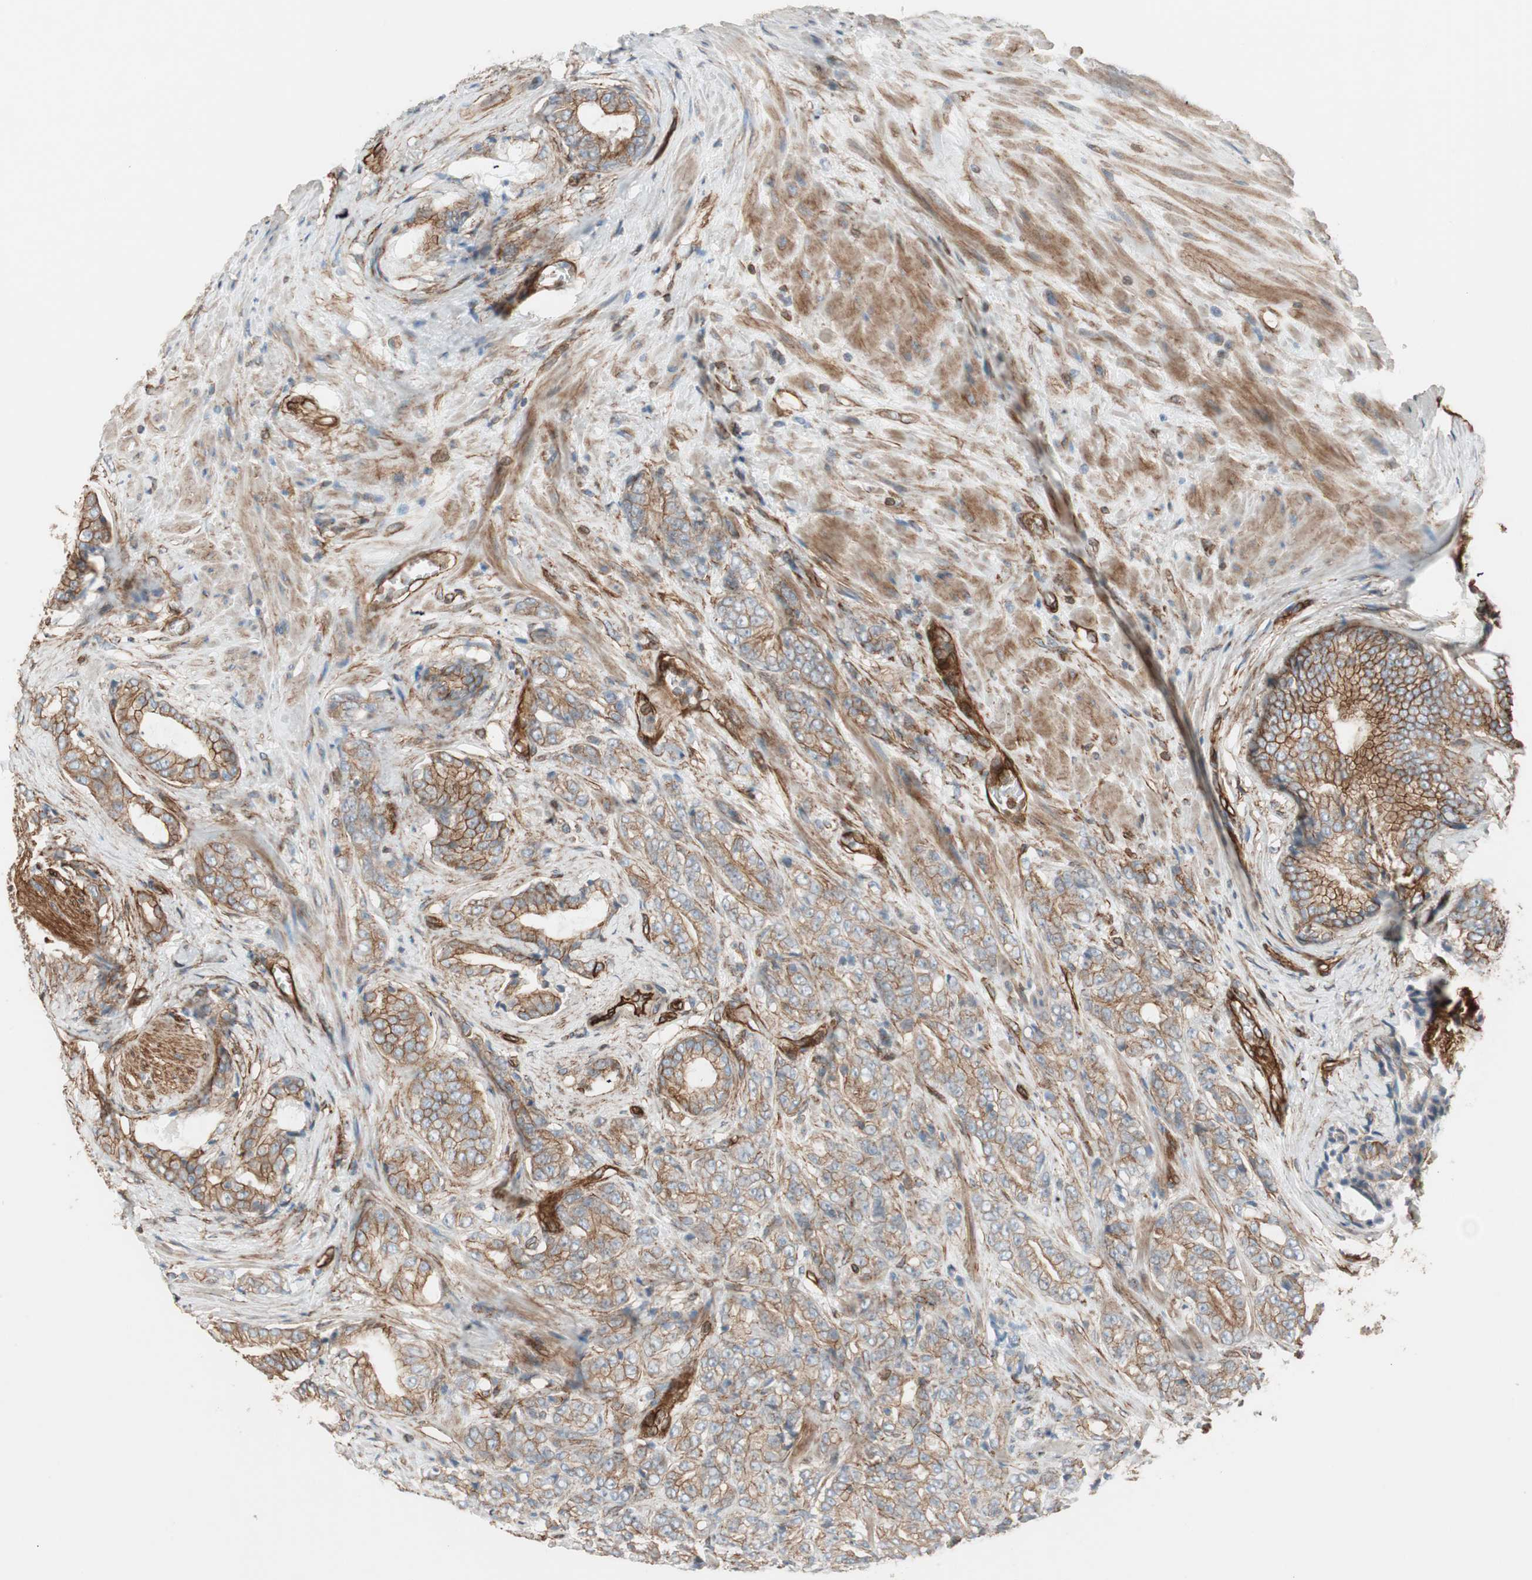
{"staining": {"intensity": "moderate", "quantity": ">75%", "location": "cytoplasmic/membranous"}, "tissue": "prostate cancer", "cell_type": "Tumor cells", "image_type": "cancer", "snomed": [{"axis": "morphology", "description": "Adenocarcinoma, Low grade"}, {"axis": "topography", "description": "Prostate"}], "caption": "A histopathology image of human prostate low-grade adenocarcinoma stained for a protein displays moderate cytoplasmic/membranous brown staining in tumor cells. (IHC, brightfield microscopy, high magnification).", "gene": "TCTA", "patient": {"sex": "male", "age": 58}}